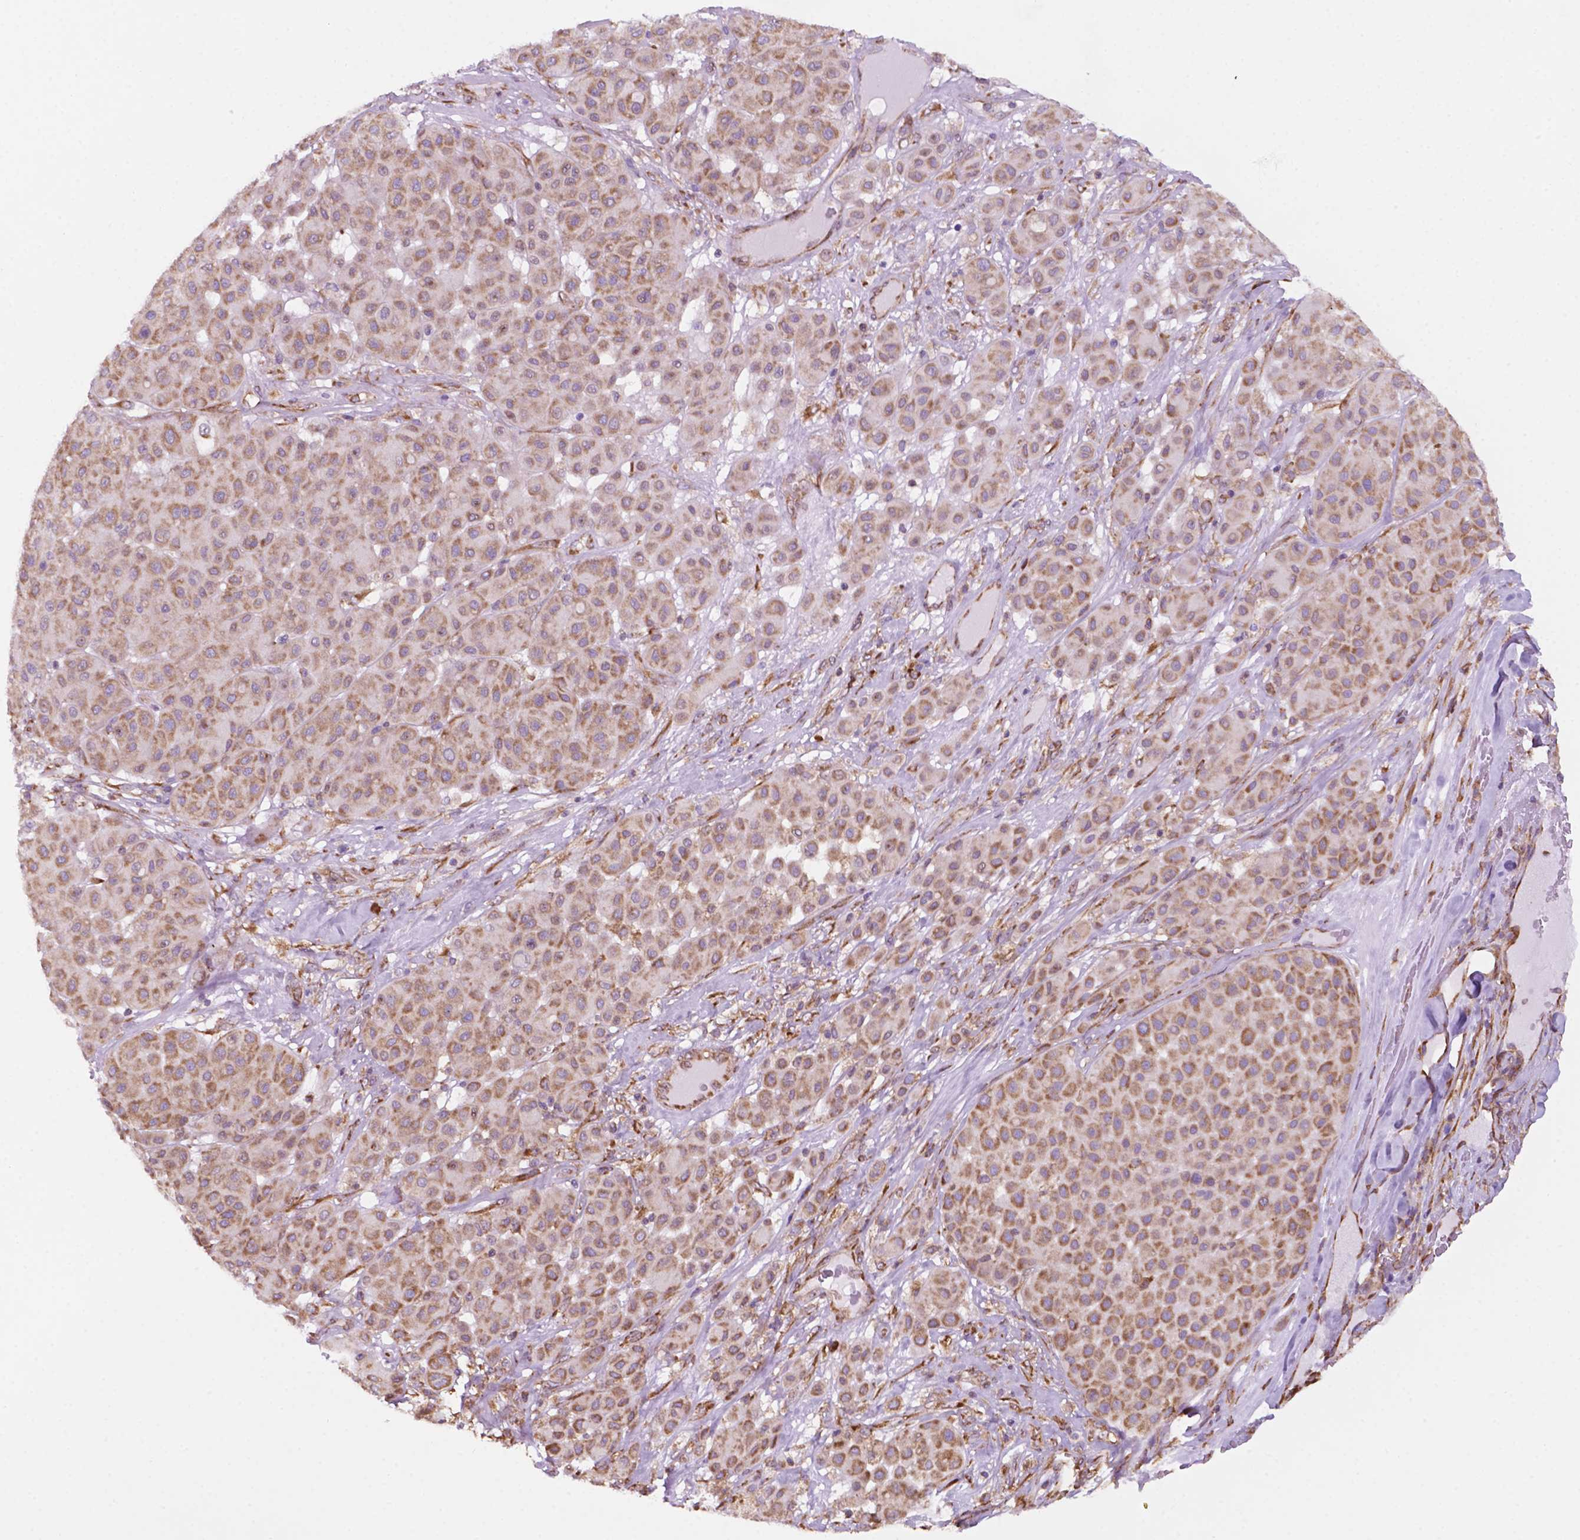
{"staining": {"intensity": "moderate", "quantity": ">75%", "location": "cytoplasmic/membranous"}, "tissue": "melanoma", "cell_type": "Tumor cells", "image_type": "cancer", "snomed": [{"axis": "morphology", "description": "Malignant melanoma, Metastatic site"}, {"axis": "topography", "description": "Smooth muscle"}], "caption": "Protein positivity by immunohistochemistry (IHC) shows moderate cytoplasmic/membranous staining in about >75% of tumor cells in melanoma. Immunohistochemistry (ihc) stains the protein in brown and the nuclei are stained blue.", "gene": "RPL29", "patient": {"sex": "male", "age": 41}}